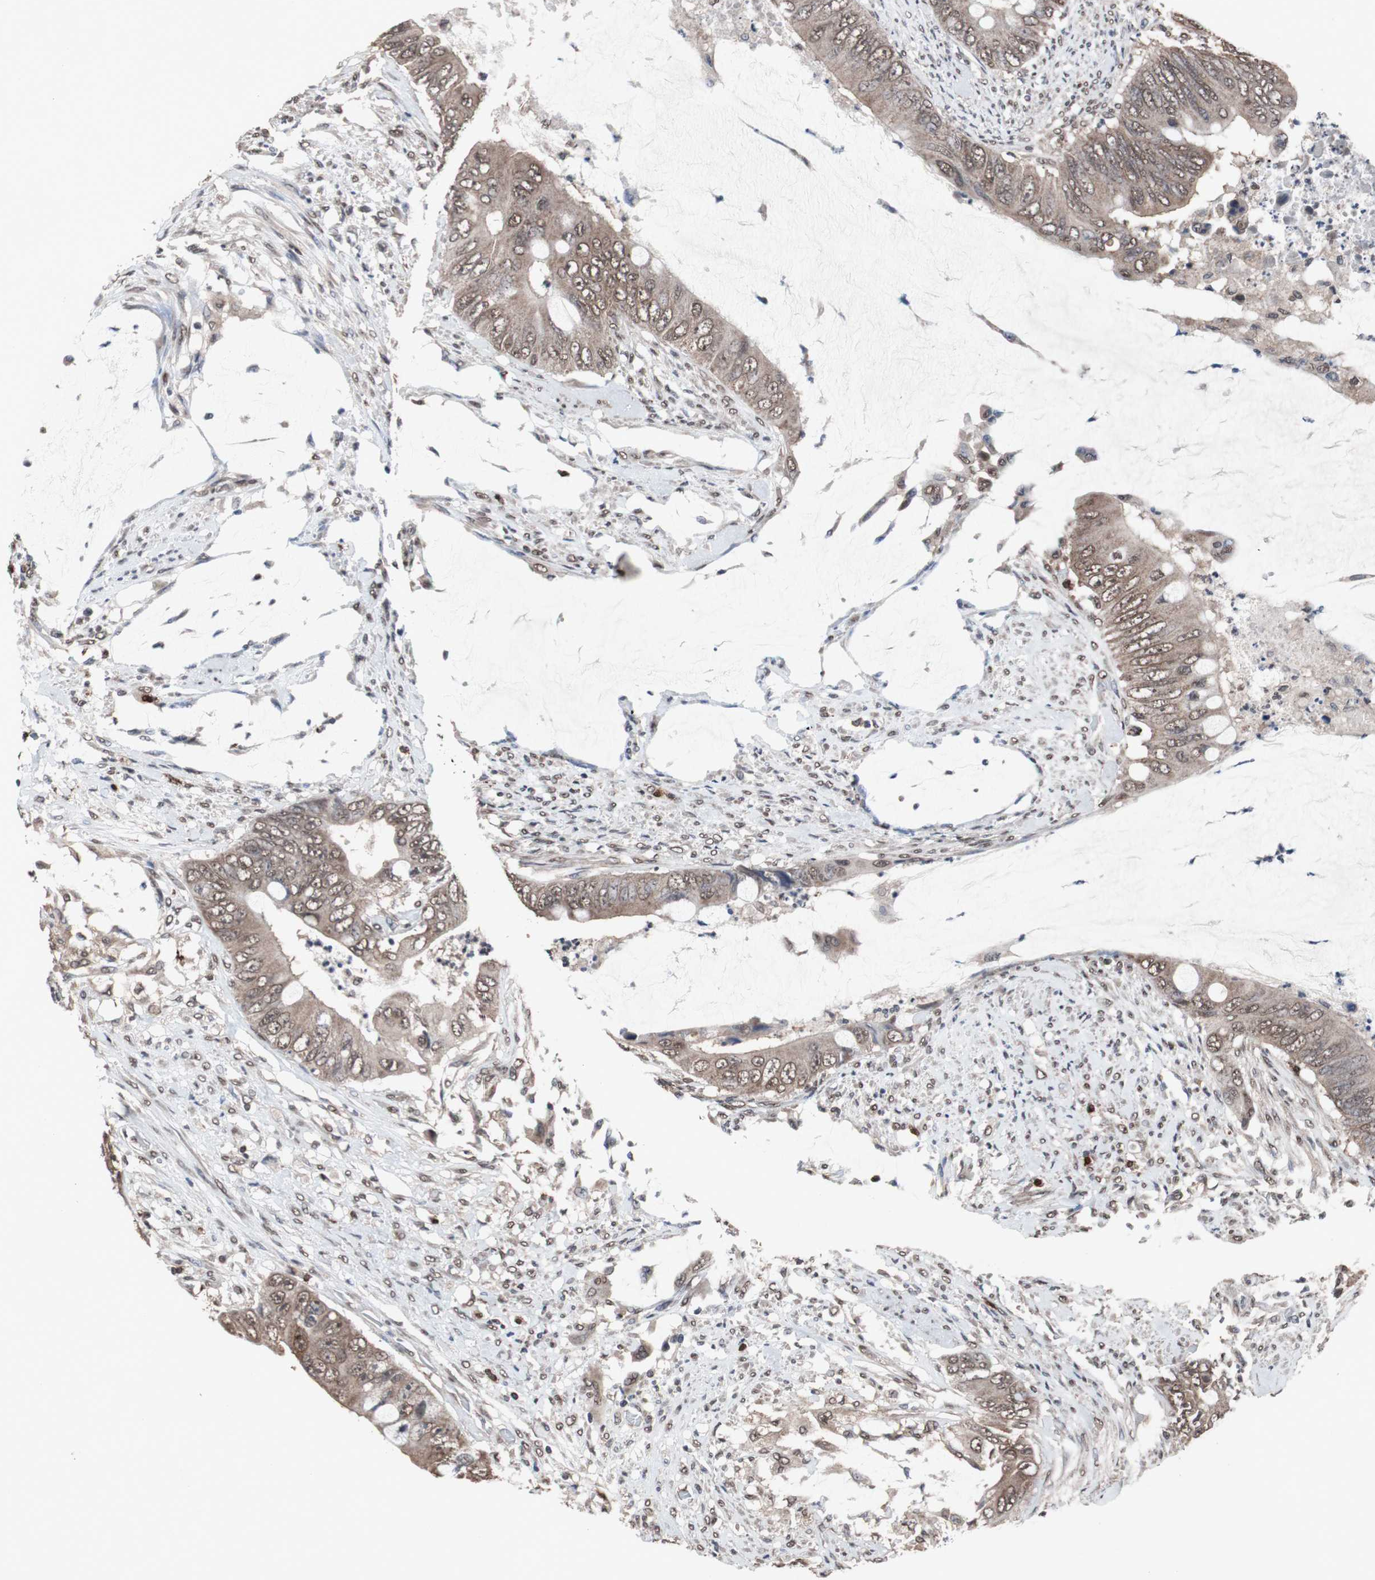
{"staining": {"intensity": "moderate", "quantity": ">75%", "location": "cytoplasmic/membranous"}, "tissue": "colorectal cancer", "cell_type": "Tumor cells", "image_type": "cancer", "snomed": [{"axis": "morphology", "description": "Adenocarcinoma, NOS"}, {"axis": "topography", "description": "Rectum"}], "caption": "Immunohistochemistry (IHC) micrograph of human colorectal adenocarcinoma stained for a protein (brown), which demonstrates medium levels of moderate cytoplasmic/membranous expression in about >75% of tumor cells.", "gene": "MED27", "patient": {"sex": "female", "age": 77}}